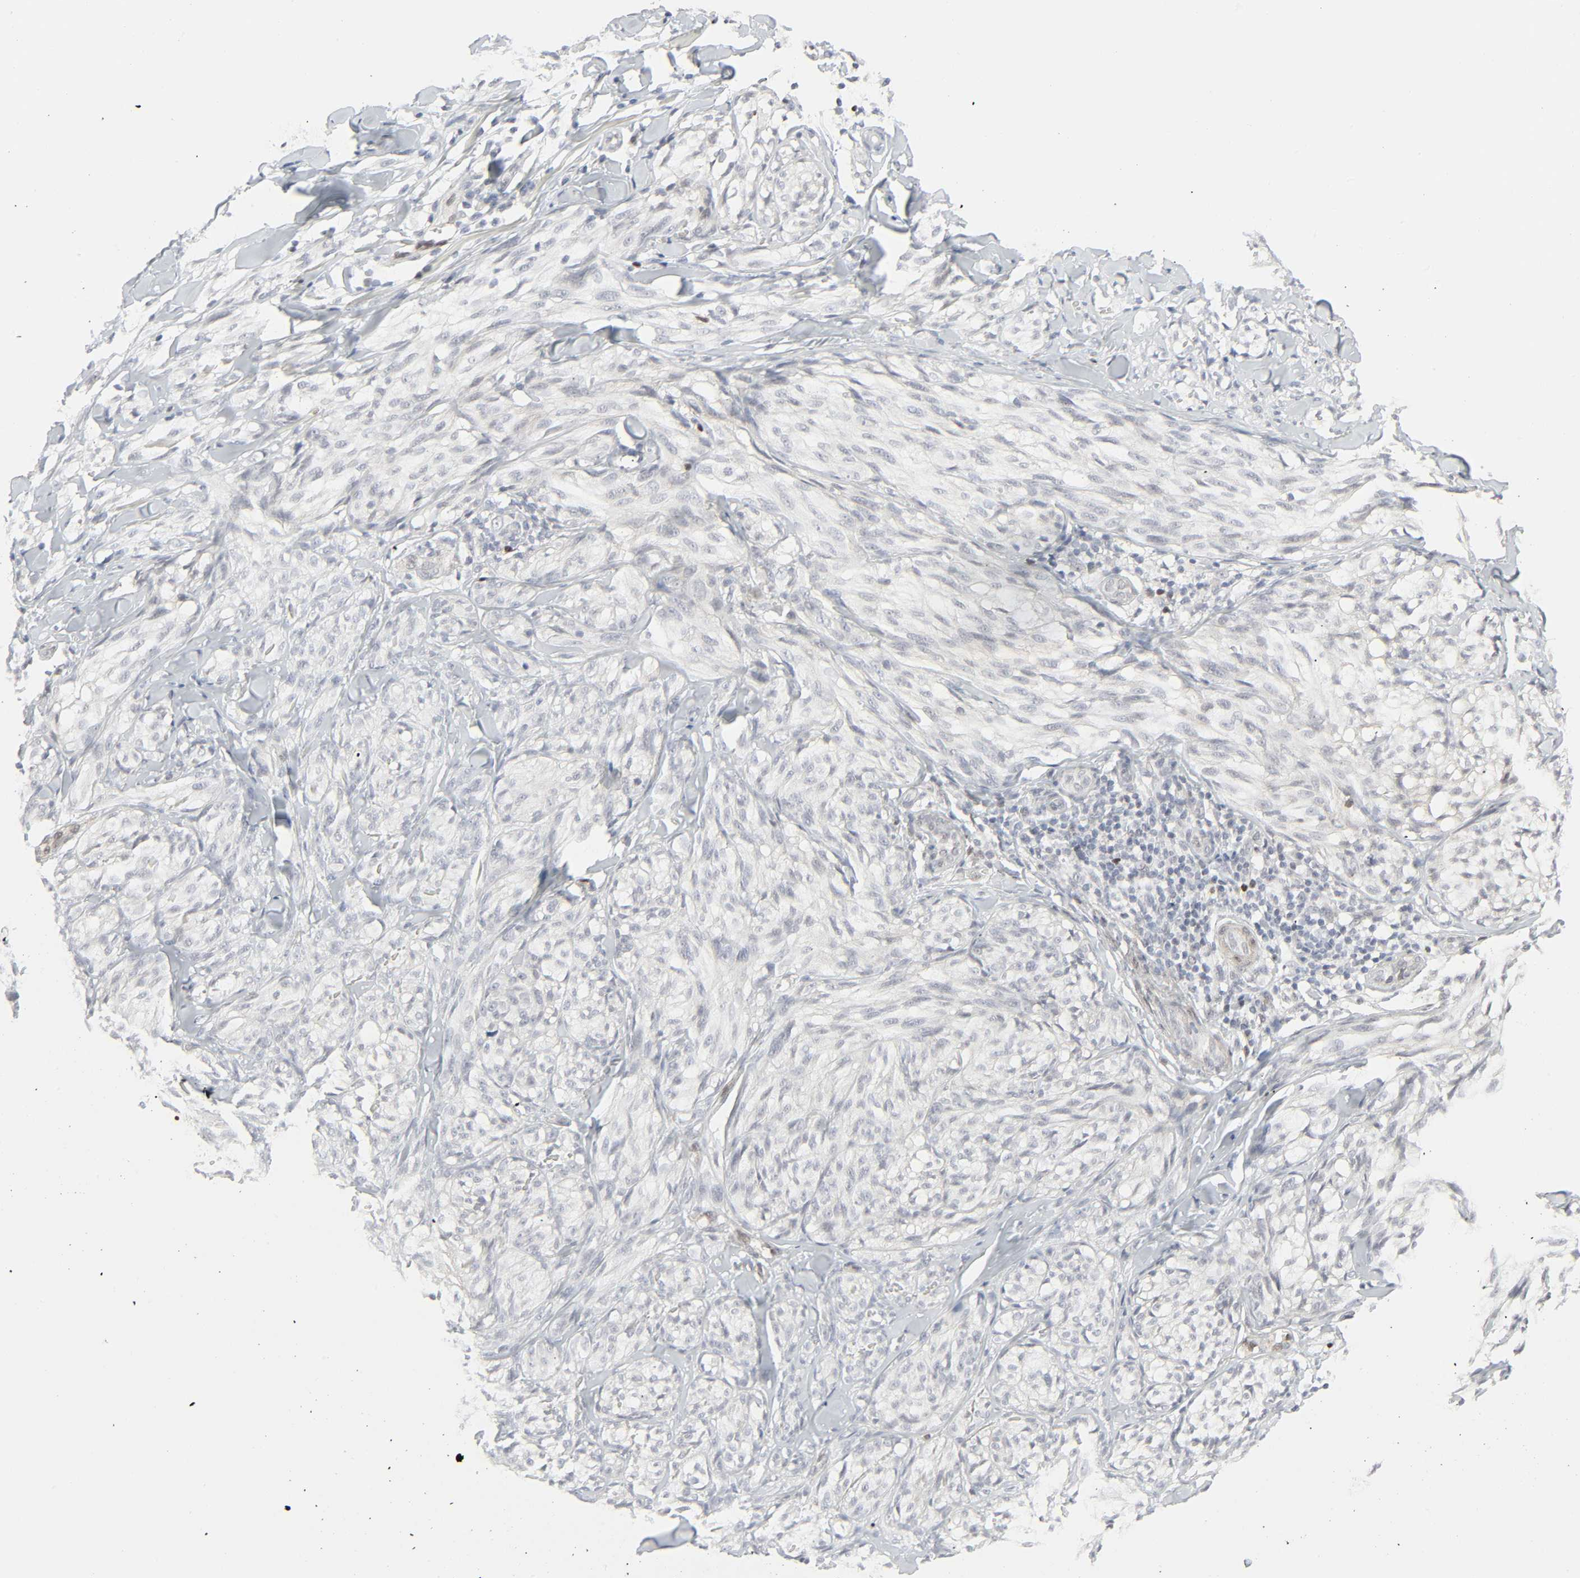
{"staining": {"intensity": "negative", "quantity": "none", "location": "none"}, "tissue": "melanoma", "cell_type": "Tumor cells", "image_type": "cancer", "snomed": [{"axis": "morphology", "description": "Malignant melanoma, Metastatic site"}, {"axis": "topography", "description": "Skin"}], "caption": "Immunohistochemistry (IHC) photomicrograph of neoplastic tissue: malignant melanoma (metastatic site) stained with DAB (3,3'-diaminobenzidine) exhibits no significant protein staining in tumor cells. (Stains: DAB immunohistochemistry (IHC) with hematoxylin counter stain, Microscopy: brightfield microscopy at high magnification).", "gene": "ZBTB16", "patient": {"sex": "female", "age": 66}}